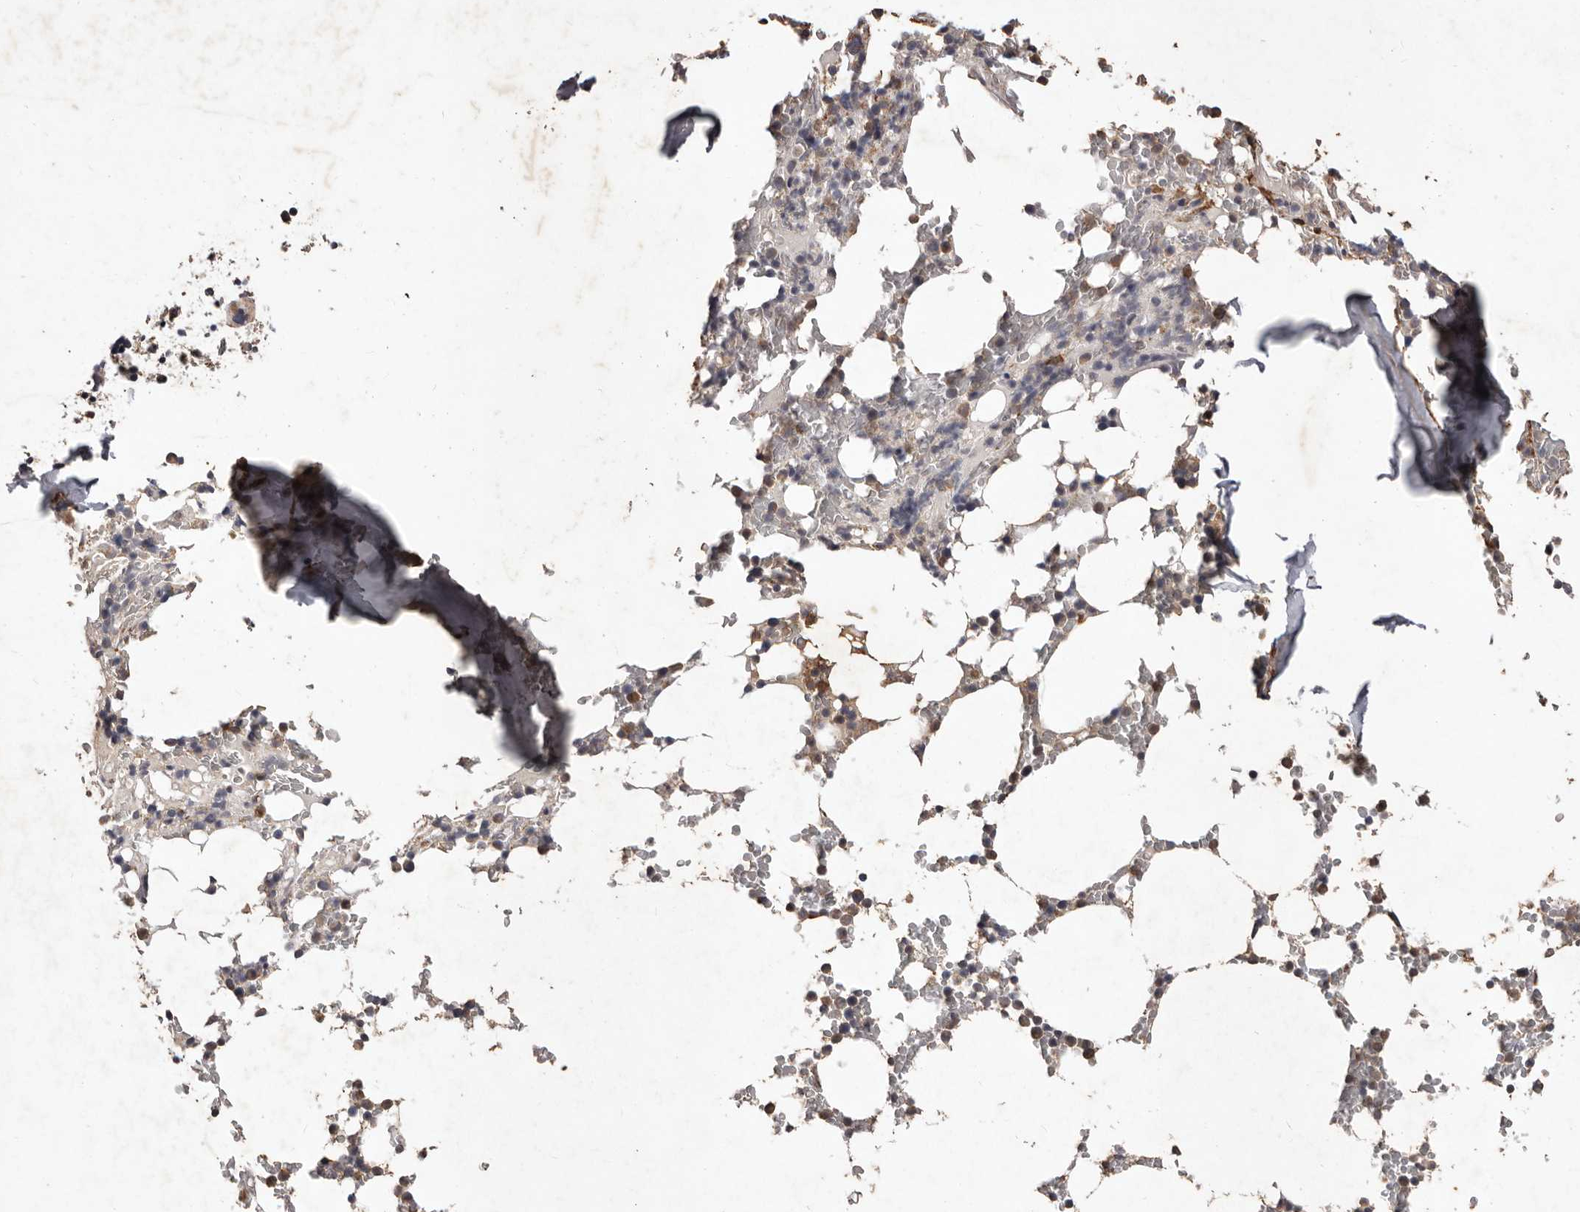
{"staining": {"intensity": "weak", "quantity": "<25%", "location": "cytoplasmic/membranous"}, "tissue": "bone marrow", "cell_type": "Hematopoietic cells", "image_type": "normal", "snomed": [{"axis": "morphology", "description": "Normal tissue, NOS"}, {"axis": "topography", "description": "Bone marrow"}], "caption": "Protein analysis of benign bone marrow displays no significant expression in hematopoietic cells. The staining was performed using DAB (3,3'-diaminobenzidine) to visualize the protein expression in brown, while the nuclei were stained in blue with hematoxylin (Magnification: 20x).", "gene": "CXCL14", "patient": {"sex": "male", "age": 58}}